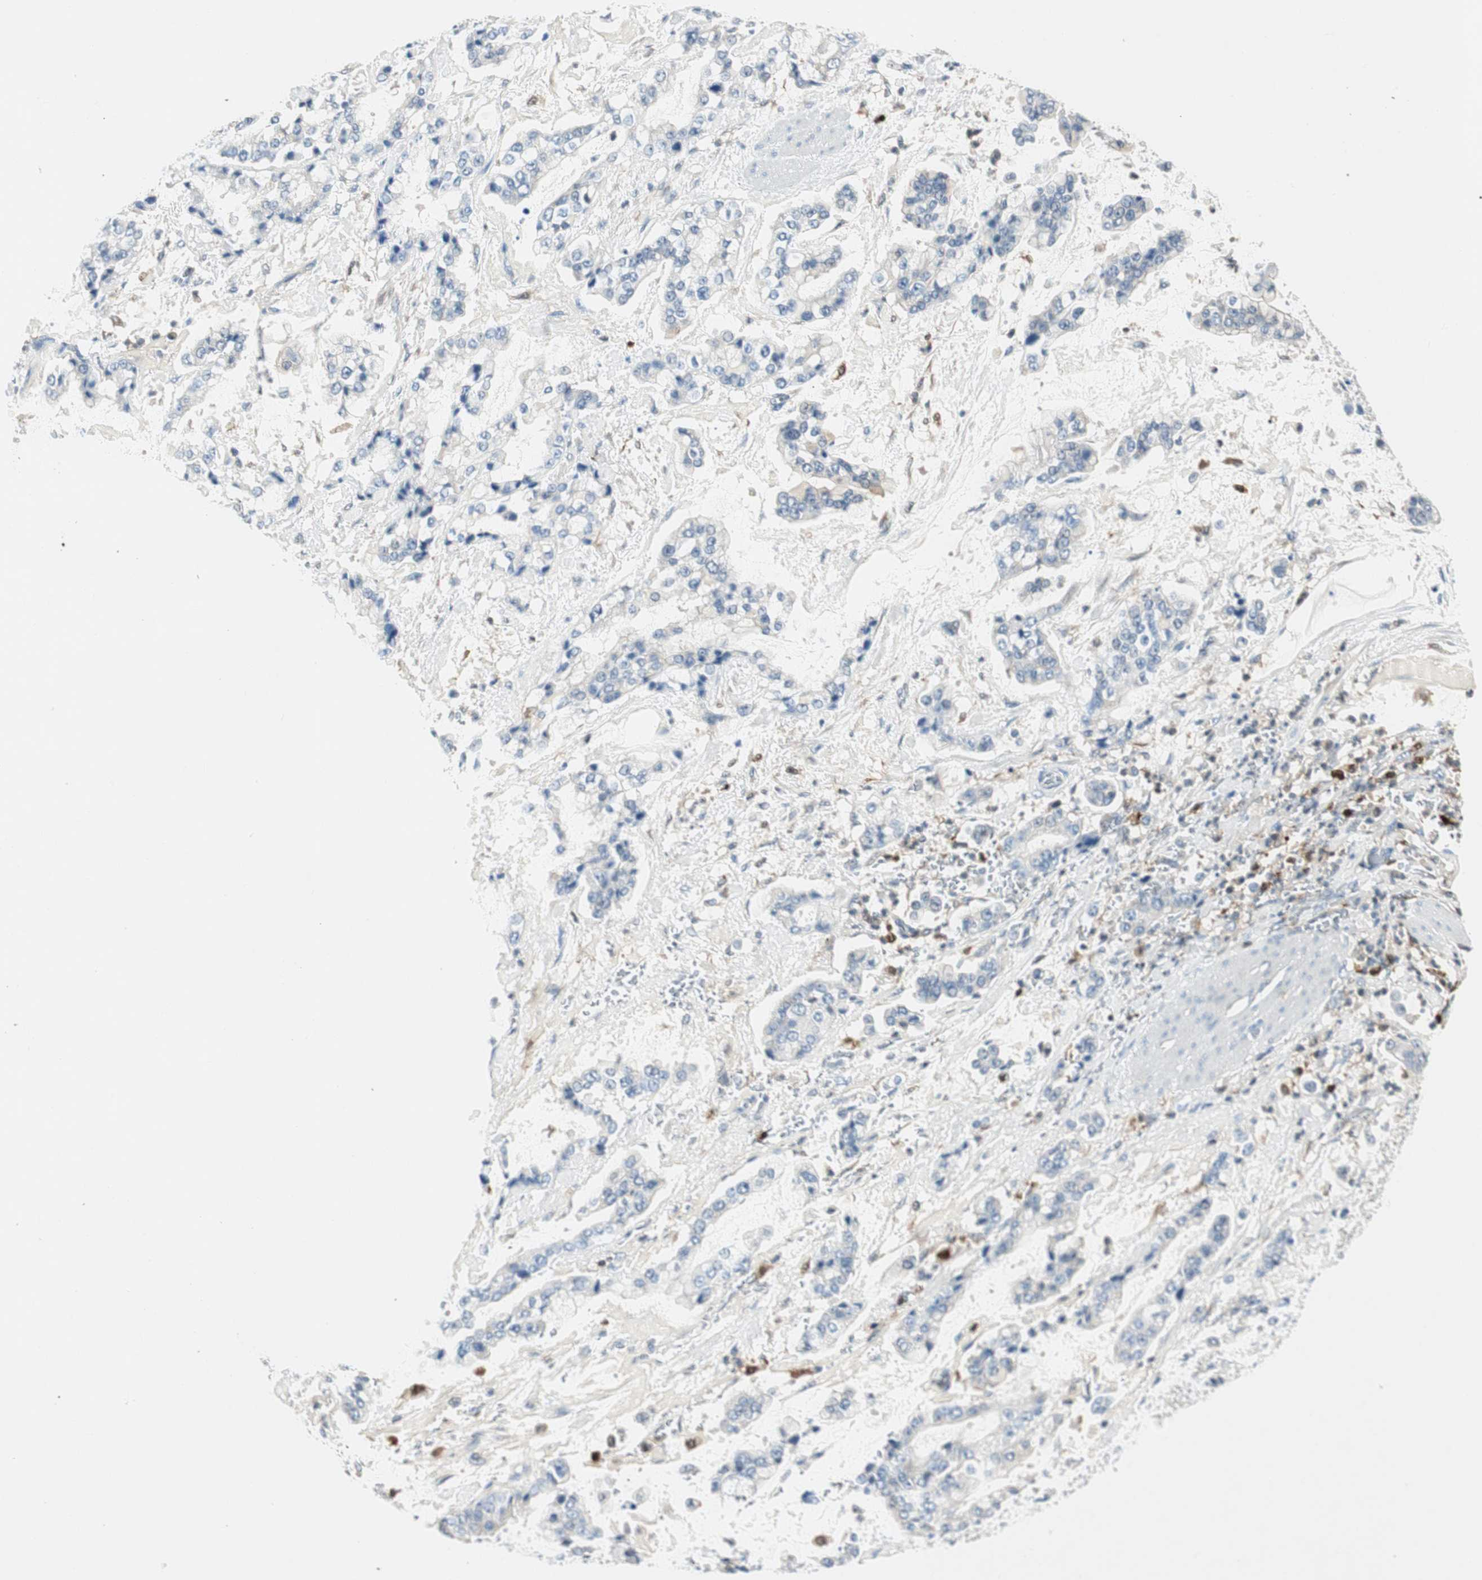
{"staining": {"intensity": "negative", "quantity": "none", "location": "none"}, "tissue": "stomach cancer", "cell_type": "Tumor cells", "image_type": "cancer", "snomed": [{"axis": "morphology", "description": "Normal tissue, NOS"}, {"axis": "morphology", "description": "Adenocarcinoma, NOS"}, {"axis": "topography", "description": "Stomach, upper"}, {"axis": "topography", "description": "Stomach"}], "caption": "The histopathology image shows no staining of tumor cells in adenocarcinoma (stomach).", "gene": "COTL1", "patient": {"sex": "male", "age": 76}}